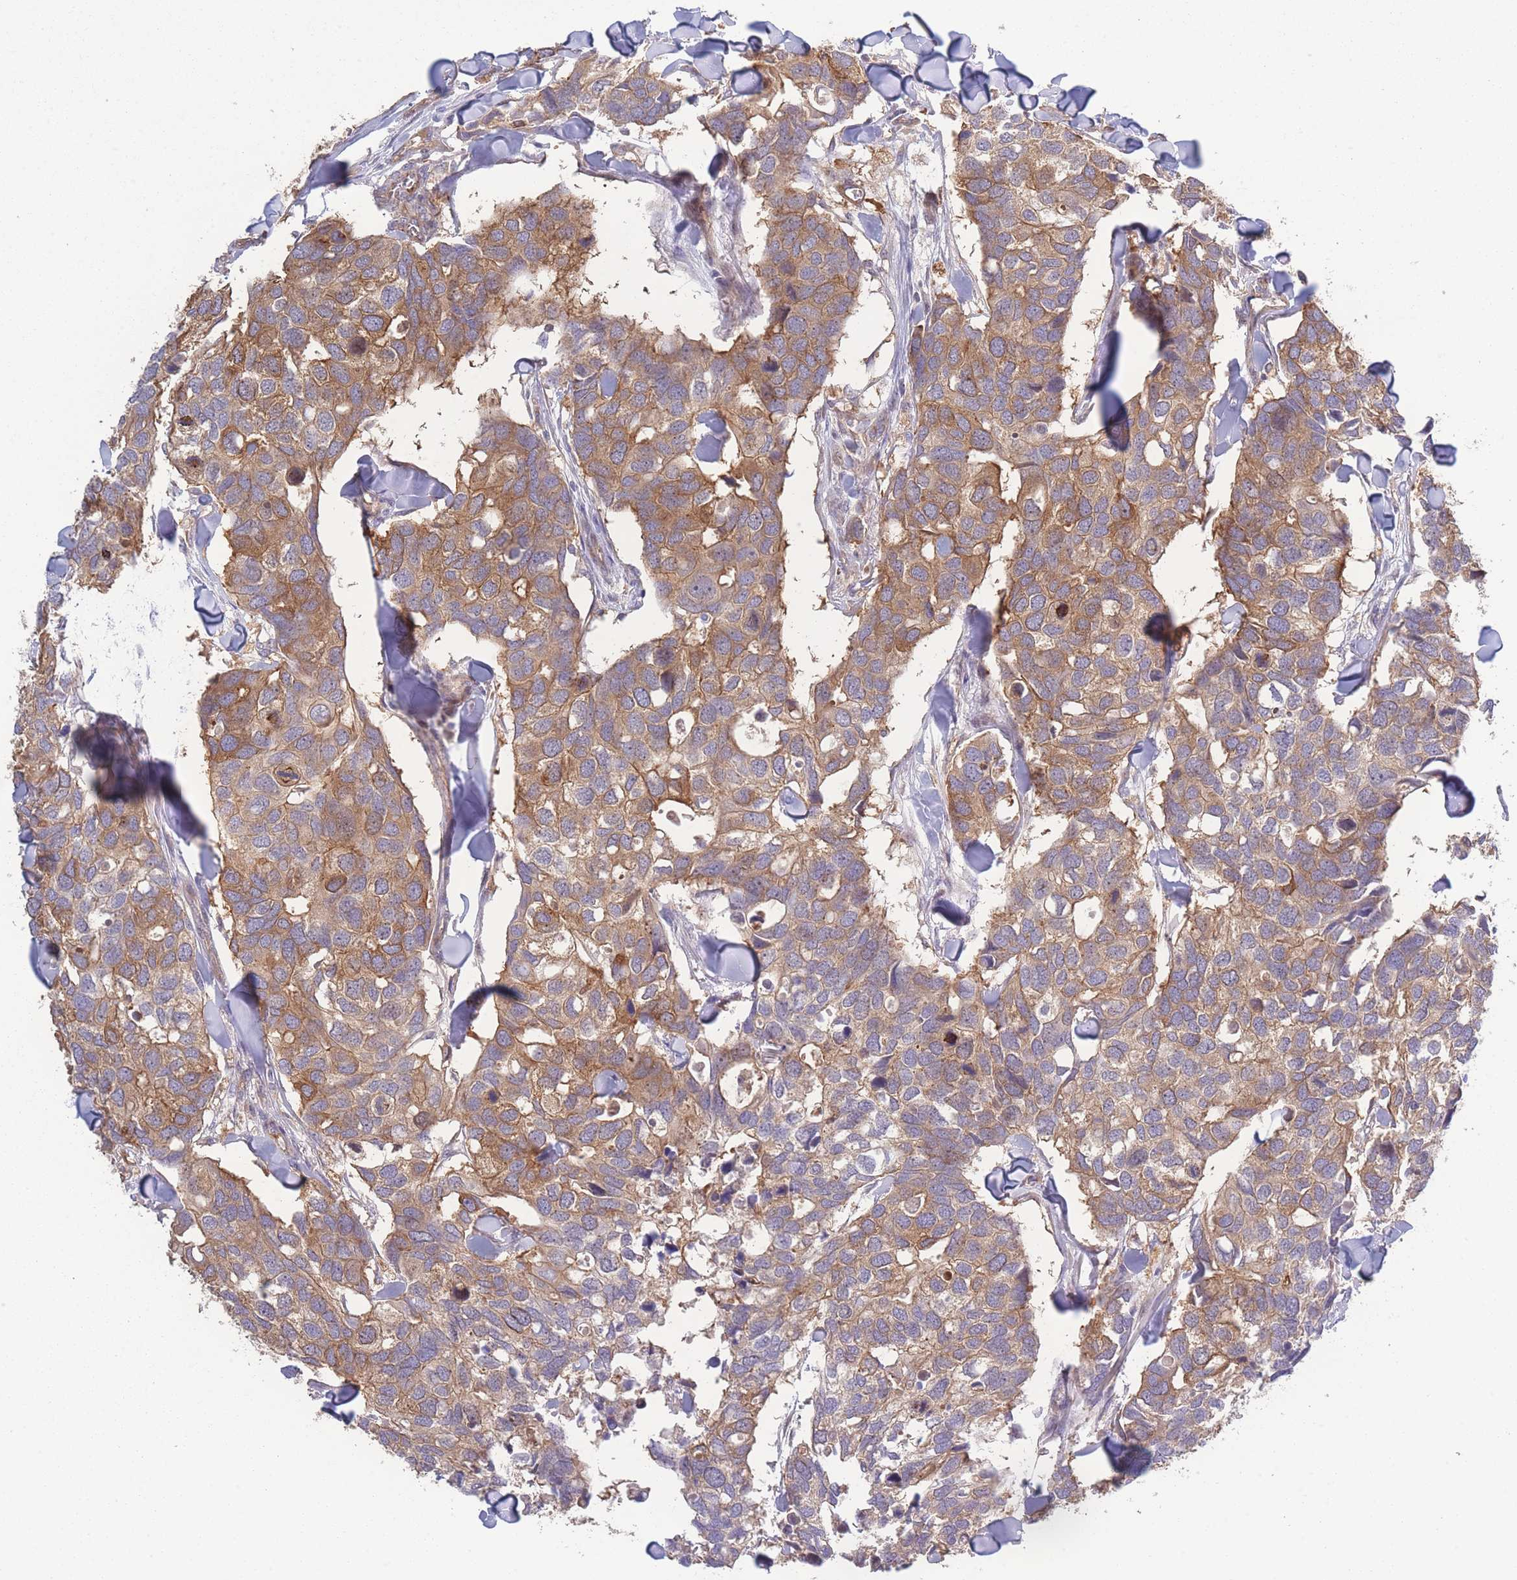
{"staining": {"intensity": "moderate", "quantity": ">75%", "location": "cytoplasmic/membranous"}, "tissue": "breast cancer", "cell_type": "Tumor cells", "image_type": "cancer", "snomed": [{"axis": "morphology", "description": "Duct carcinoma"}, {"axis": "topography", "description": "Breast"}], "caption": "This micrograph demonstrates immunohistochemistry staining of human breast cancer, with medium moderate cytoplasmic/membranous expression in approximately >75% of tumor cells.", "gene": "STEAP3", "patient": {"sex": "female", "age": 83}}